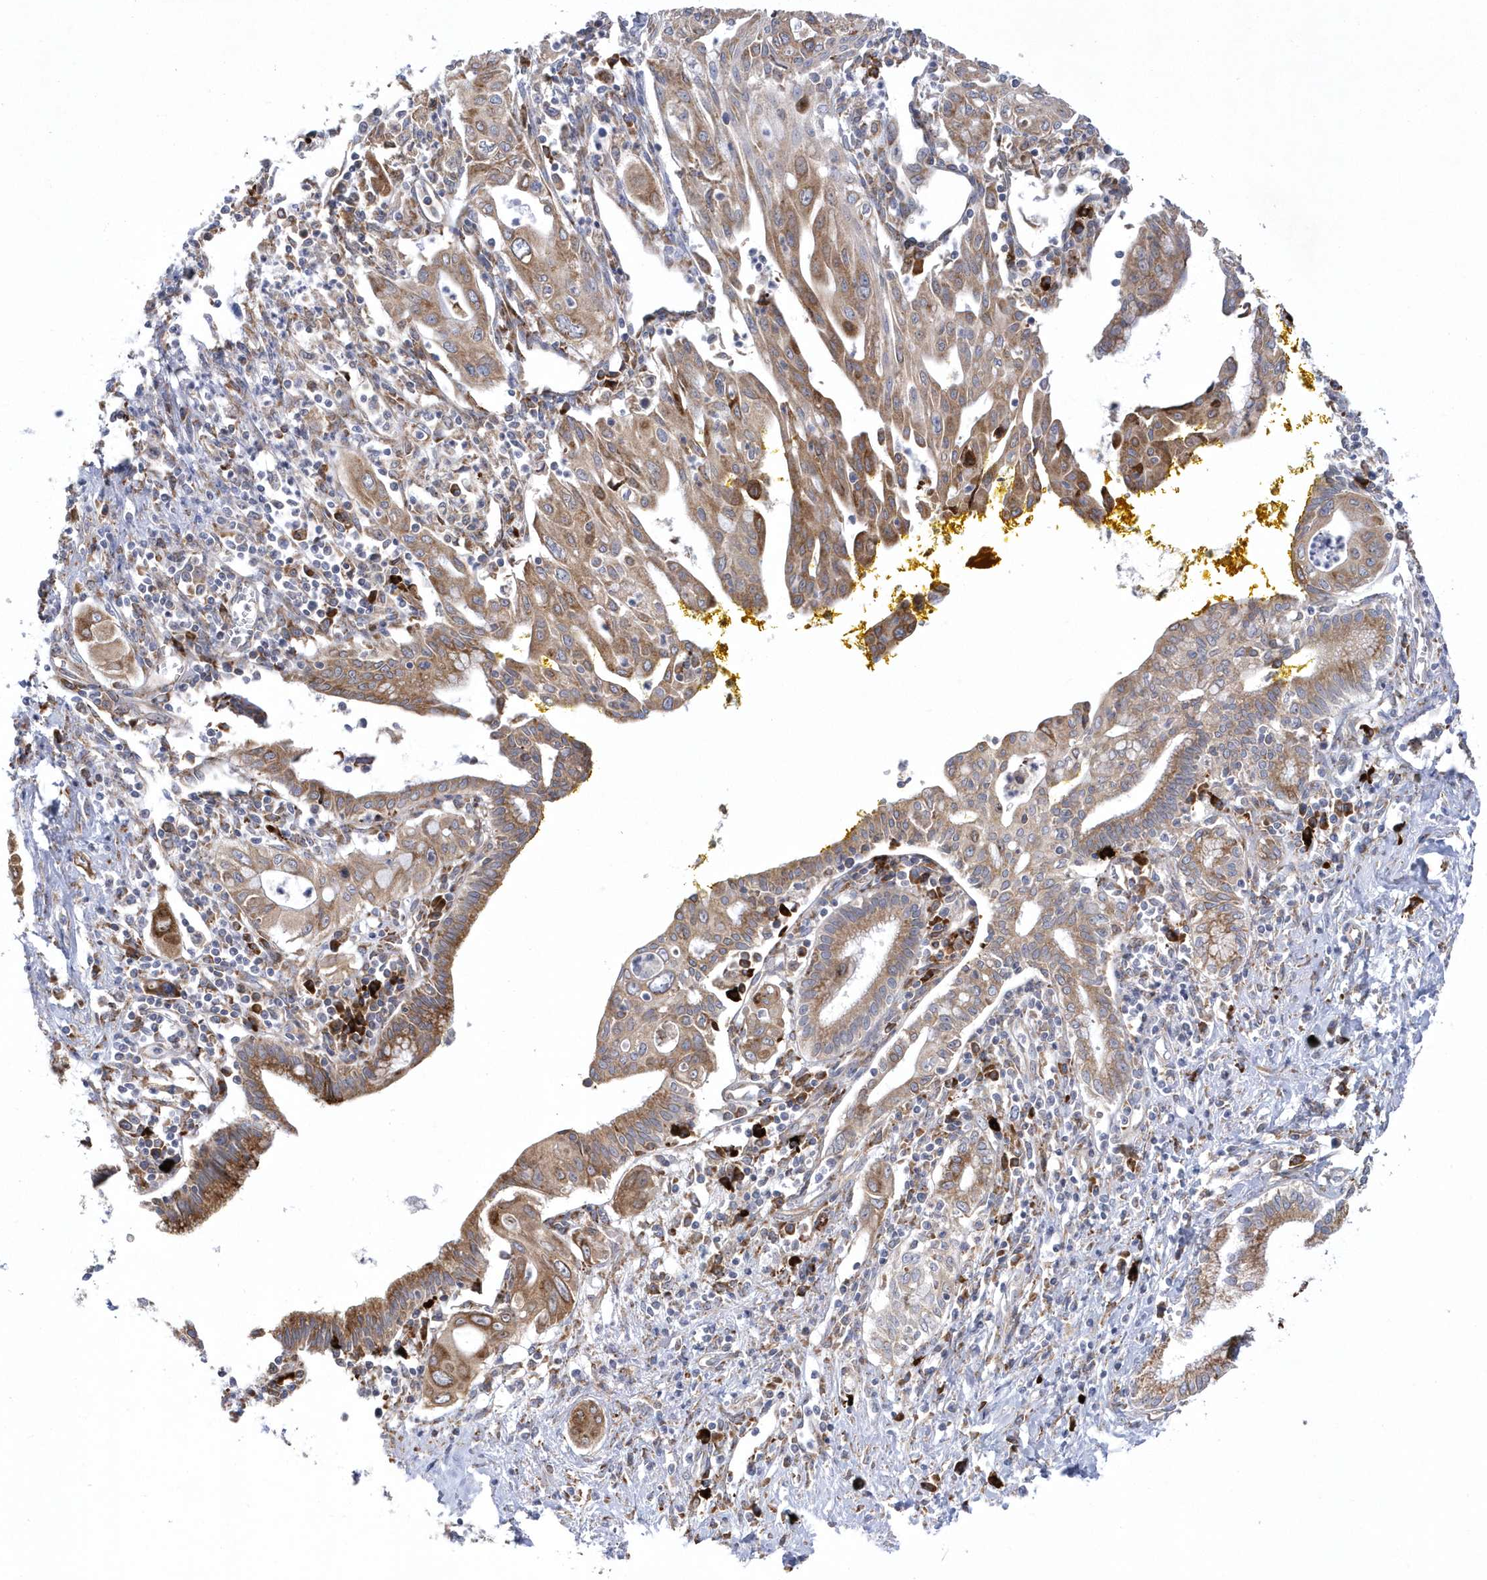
{"staining": {"intensity": "moderate", "quantity": ">75%", "location": "cytoplasmic/membranous"}, "tissue": "pancreatic cancer", "cell_type": "Tumor cells", "image_type": "cancer", "snomed": [{"axis": "morphology", "description": "Adenocarcinoma, NOS"}, {"axis": "topography", "description": "Pancreas"}], "caption": "IHC photomicrograph of neoplastic tissue: pancreatic cancer stained using immunohistochemistry (IHC) demonstrates medium levels of moderate protein expression localized specifically in the cytoplasmic/membranous of tumor cells, appearing as a cytoplasmic/membranous brown color.", "gene": "MED31", "patient": {"sex": "male", "age": 58}}